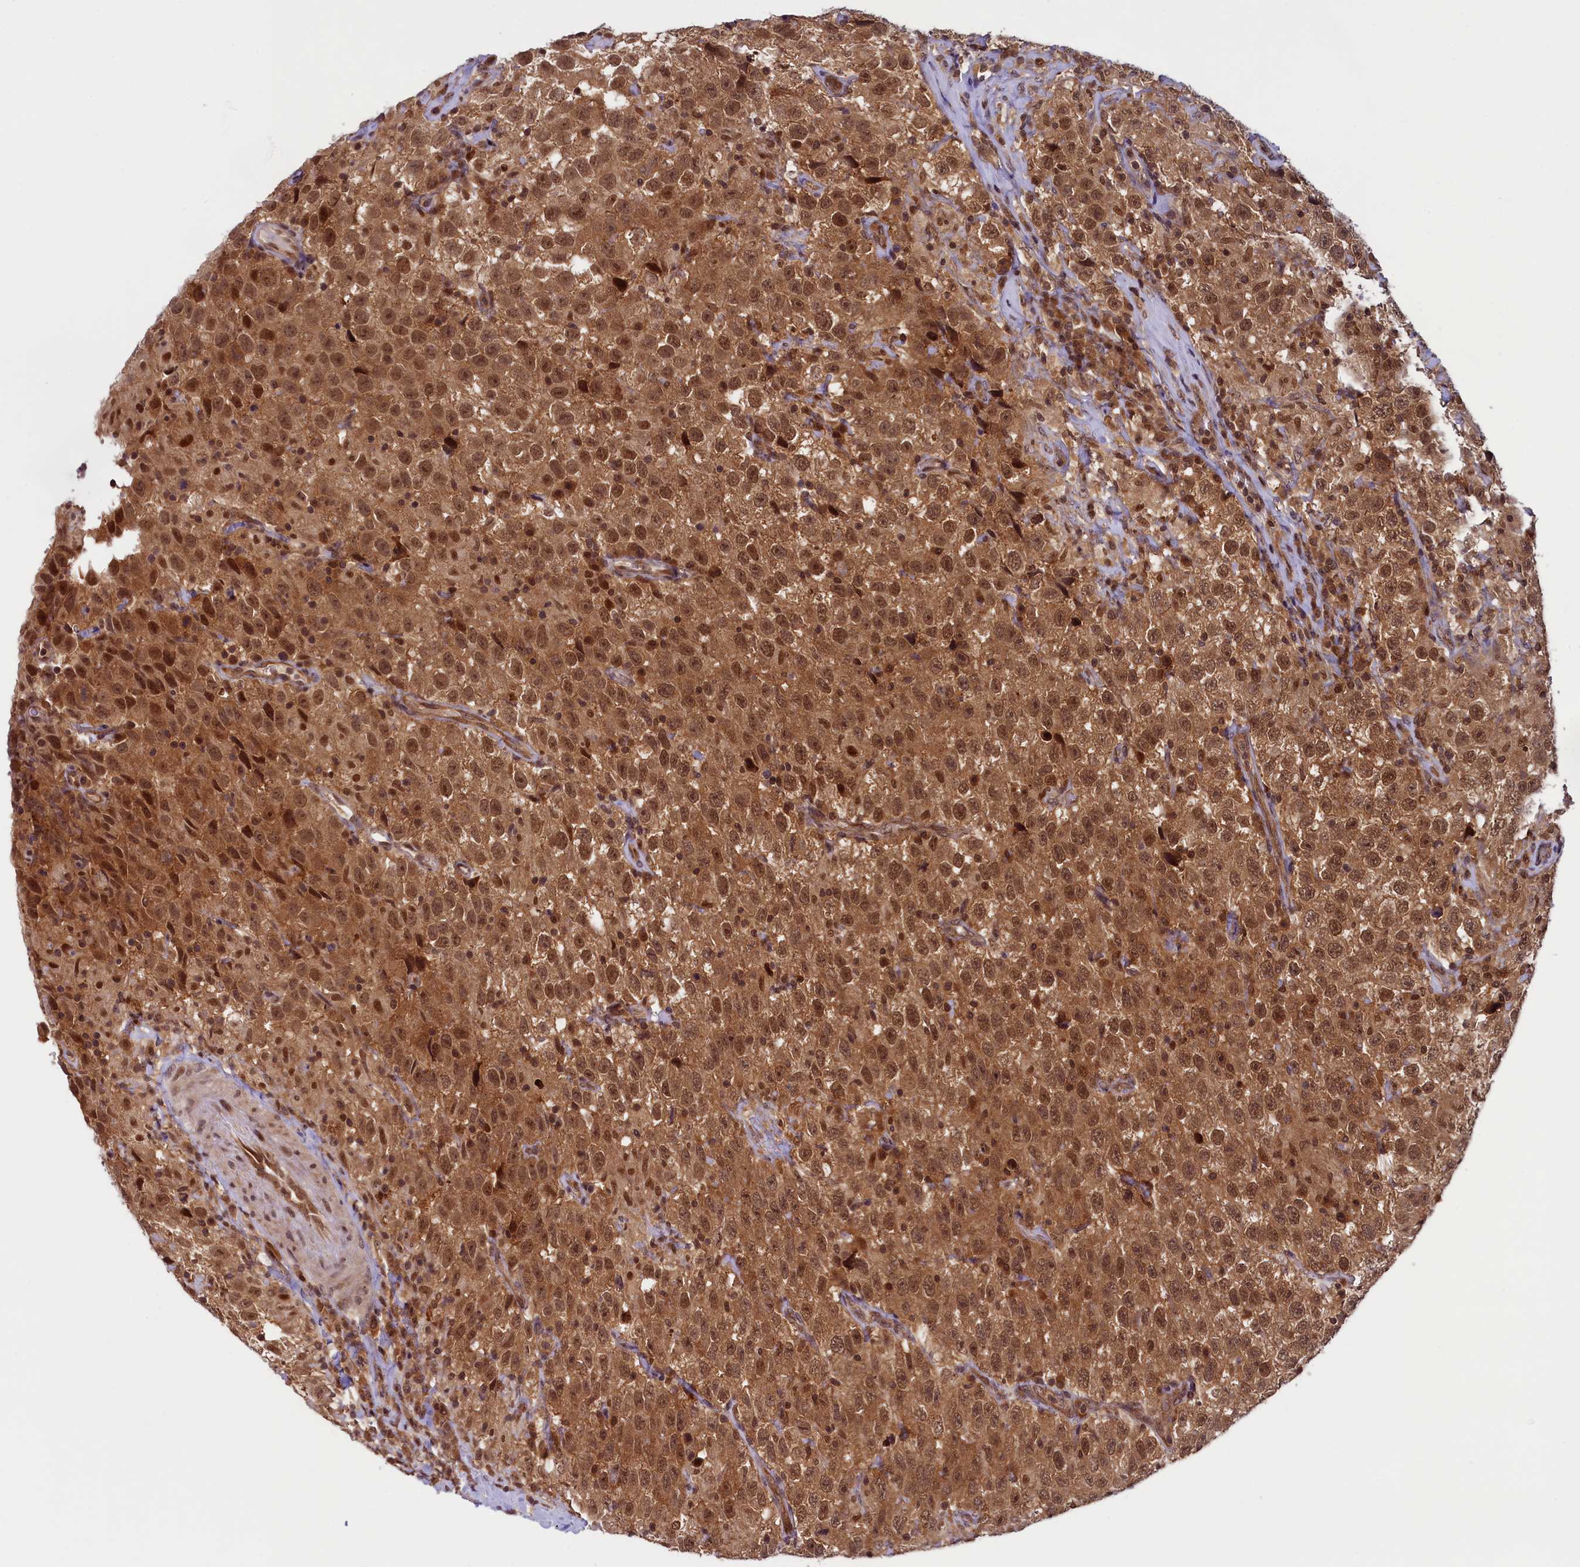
{"staining": {"intensity": "moderate", "quantity": ">75%", "location": "cytoplasmic/membranous,nuclear"}, "tissue": "testis cancer", "cell_type": "Tumor cells", "image_type": "cancer", "snomed": [{"axis": "morphology", "description": "Seminoma, NOS"}, {"axis": "topography", "description": "Testis"}], "caption": "Seminoma (testis) stained with DAB immunohistochemistry reveals medium levels of moderate cytoplasmic/membranous and nuclear expression in approximately >75% of tumor cells.", "gene": "SLC7A6OS", "patient": {"sex": "male", "age": 41}}